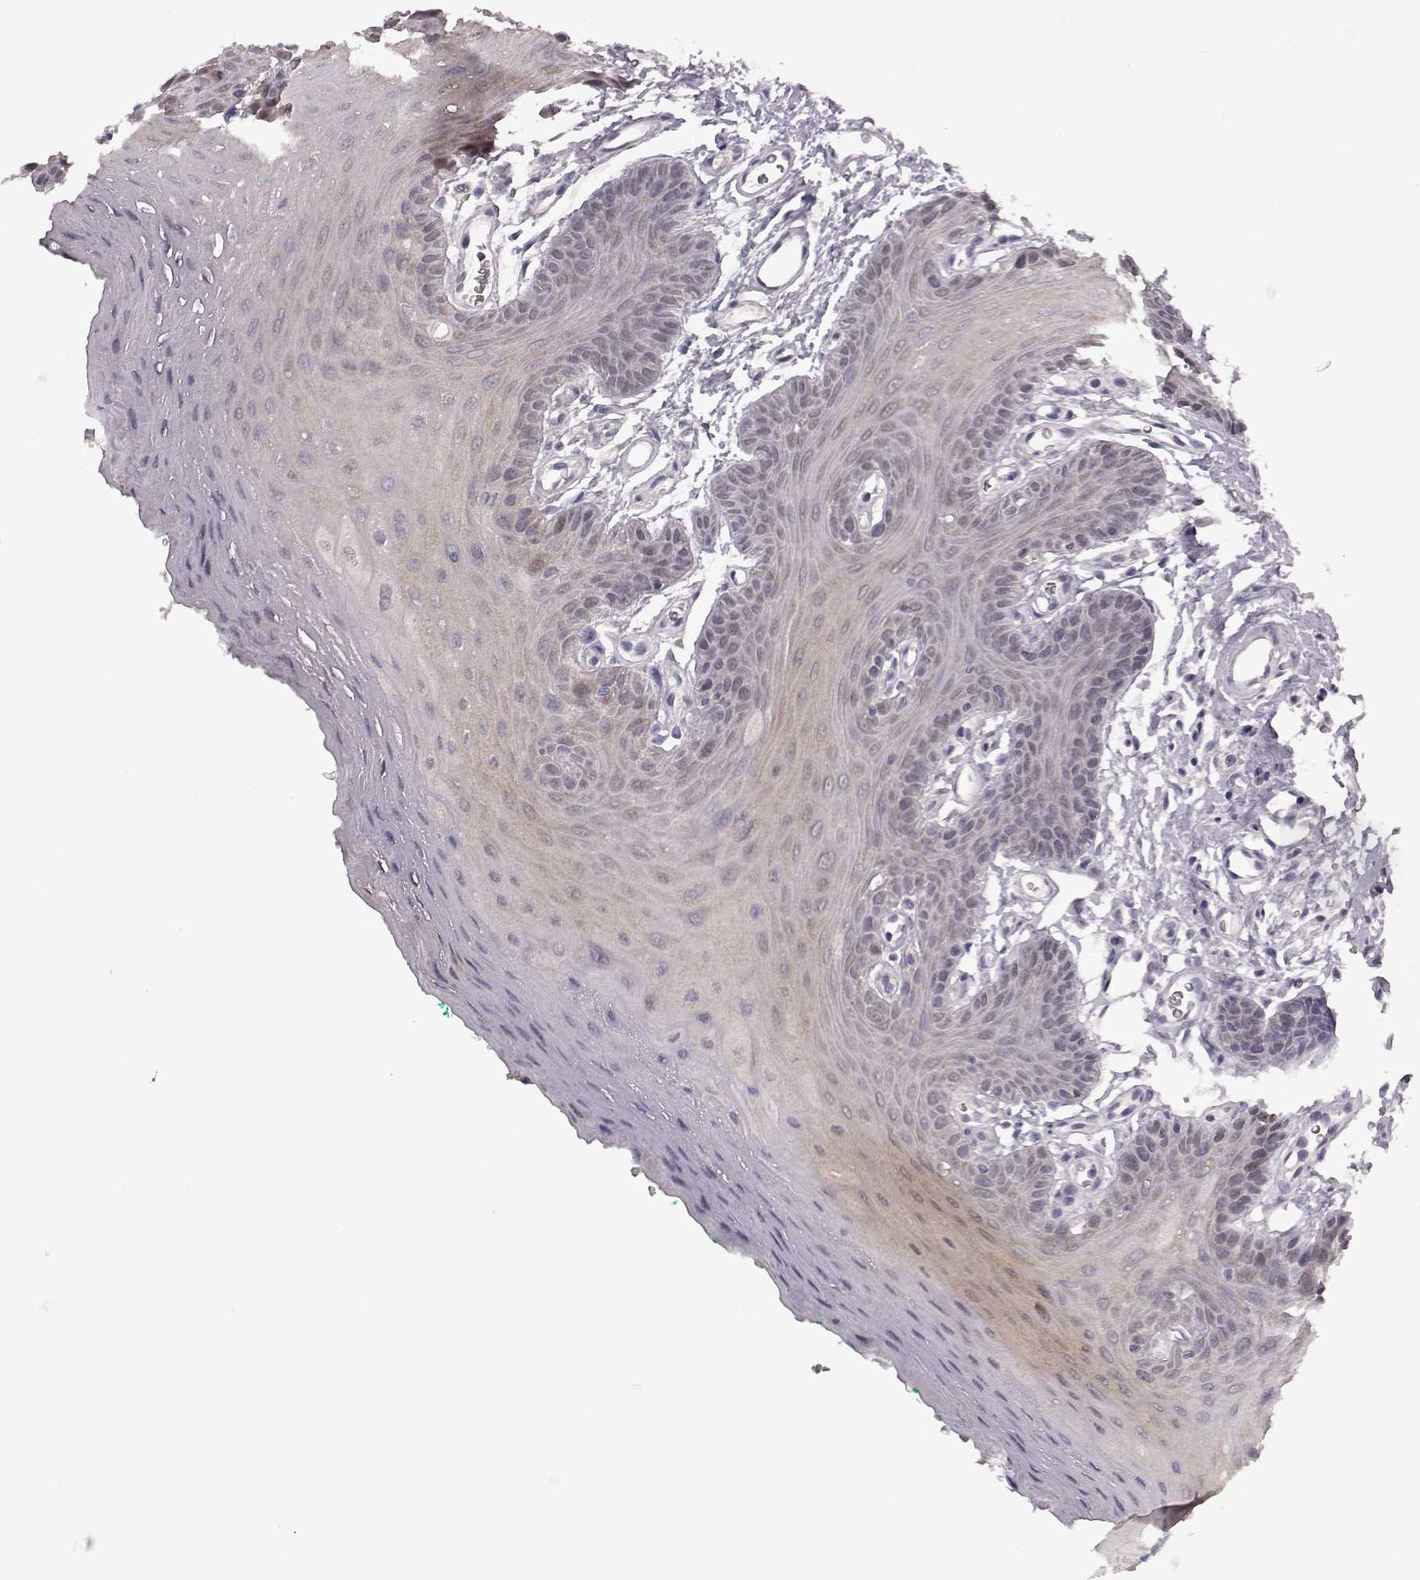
{"staining": {"intensity": "weak", "quantity": "25%-75%", "location": "cytoplasmic/membranous"}, "tissue": "oral mucosa", "cell_type": "Squamous epithelial cells", "image_type": "normal", "snomed": [{"axis": "morphology", "description": "Normal tissue, NOS"}, {"axis": "morphology", "description": "Squamous cell carcinoma, NOS"}, {"axis": "topography", "description": "Oral tissue"}, {"axis": "topography", "description": "Head-Neck"}], "caption": "The micrograph shows staining of unremarkable oral mucosa, revealing weak cytoplasmic/membranous protein positivity (brown color) within squamous epithelial cells. Using DAB (3,3'-diaminobenzidine) (brown) and hematoxylin (blue) stains, captured at high magnification using brightfield microscopy.", "gene": "TLX3", "patient": {"sex": "female", "age": 50}}